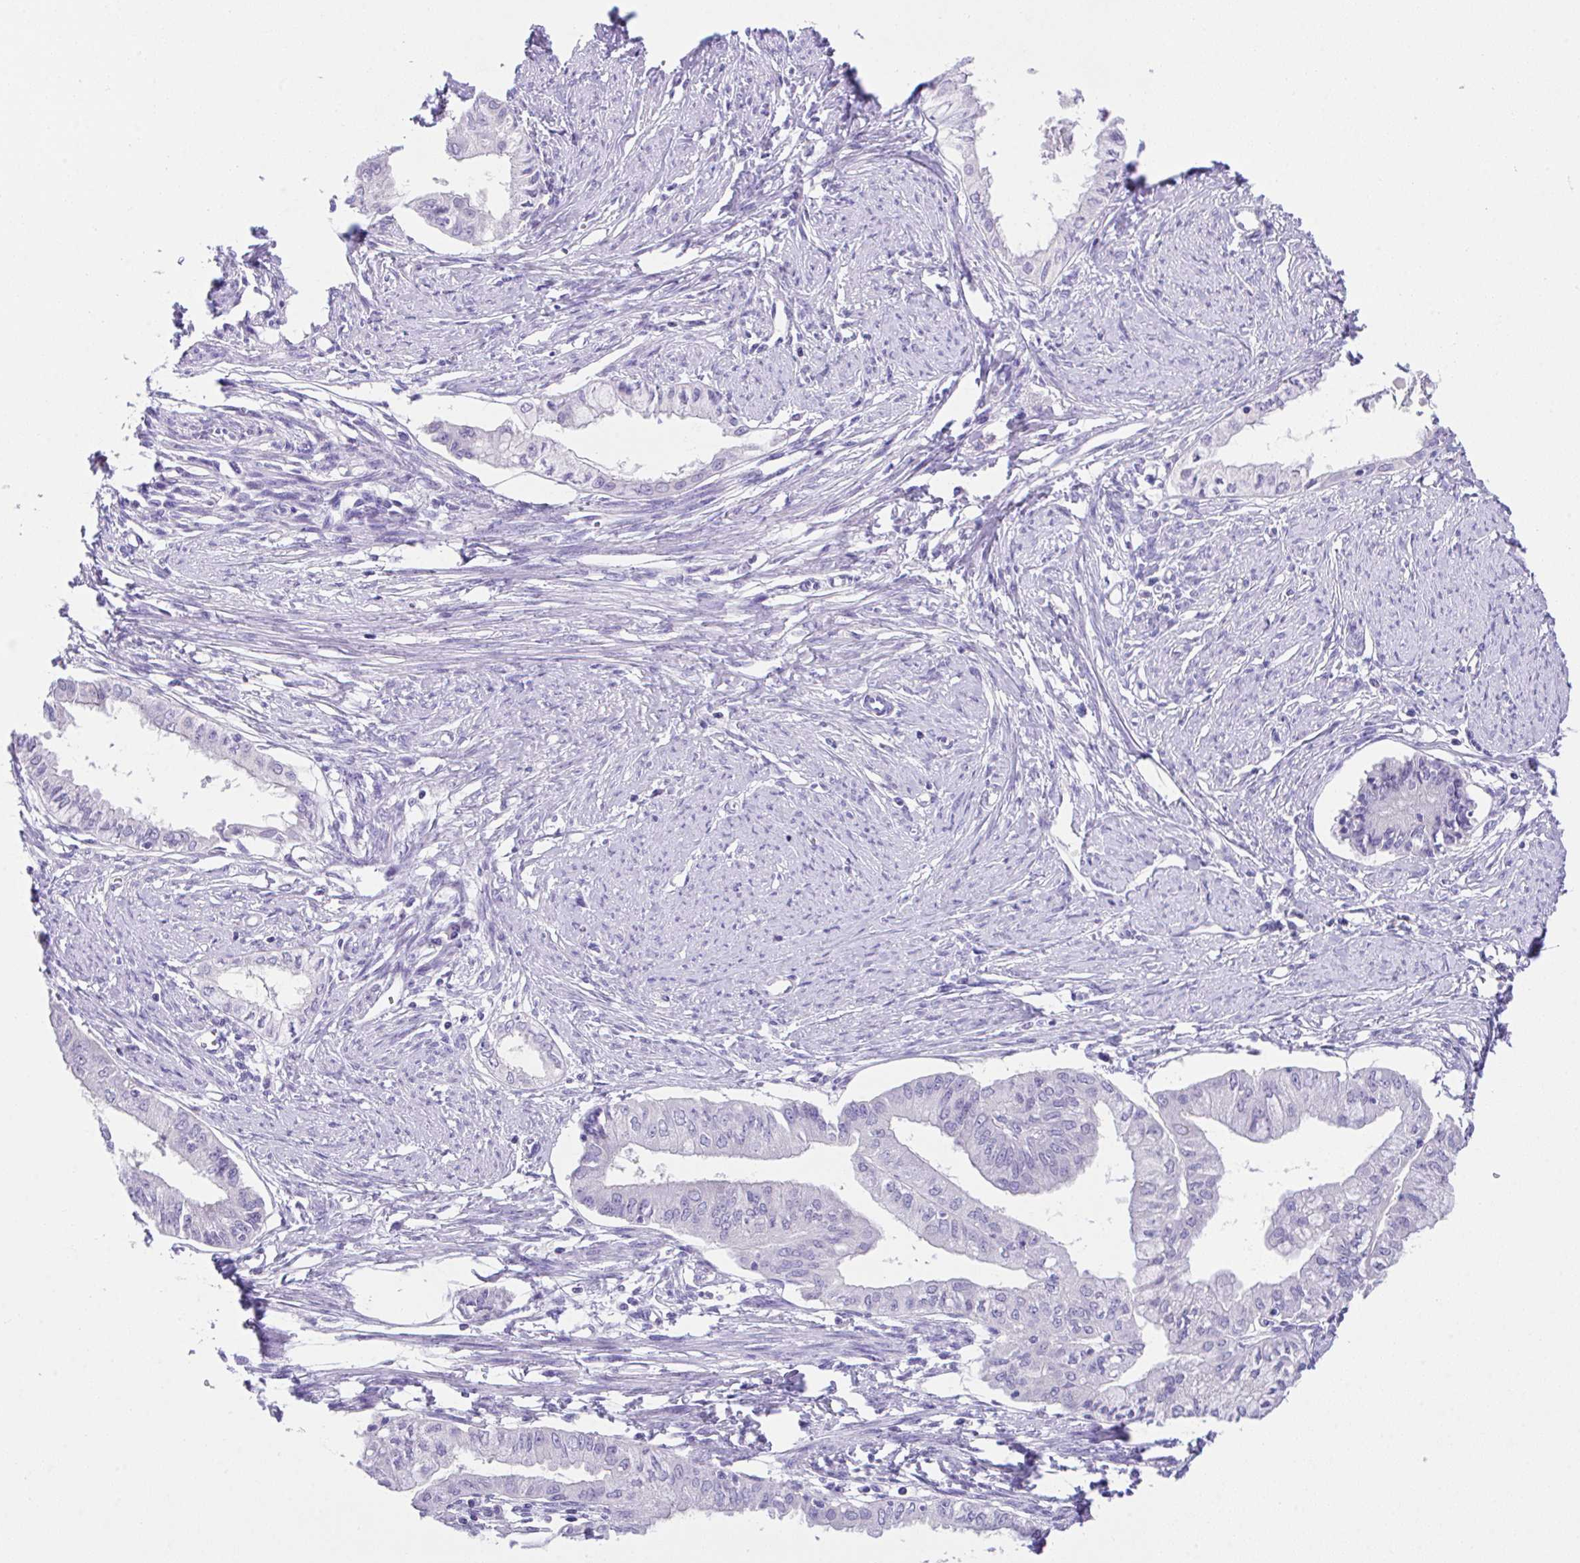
{"staining": {"intensity": "negative", "quantity": "none", "location": "none"}, "tissue": "endometrial cancer", "cell_type": "Tumor cells", "image_type": "cancer", "snomed": [{"axis": "morphology", "description": "Adenocarcinoma, NOS"}, {"axis": "topography", "description": "Endometrium"}], "caption": "There is no significant positivity in tumor cells of endometrial adenocarcinoma.", "gene": "HACD4", "patient": {"sex": "female", "age": 76}}